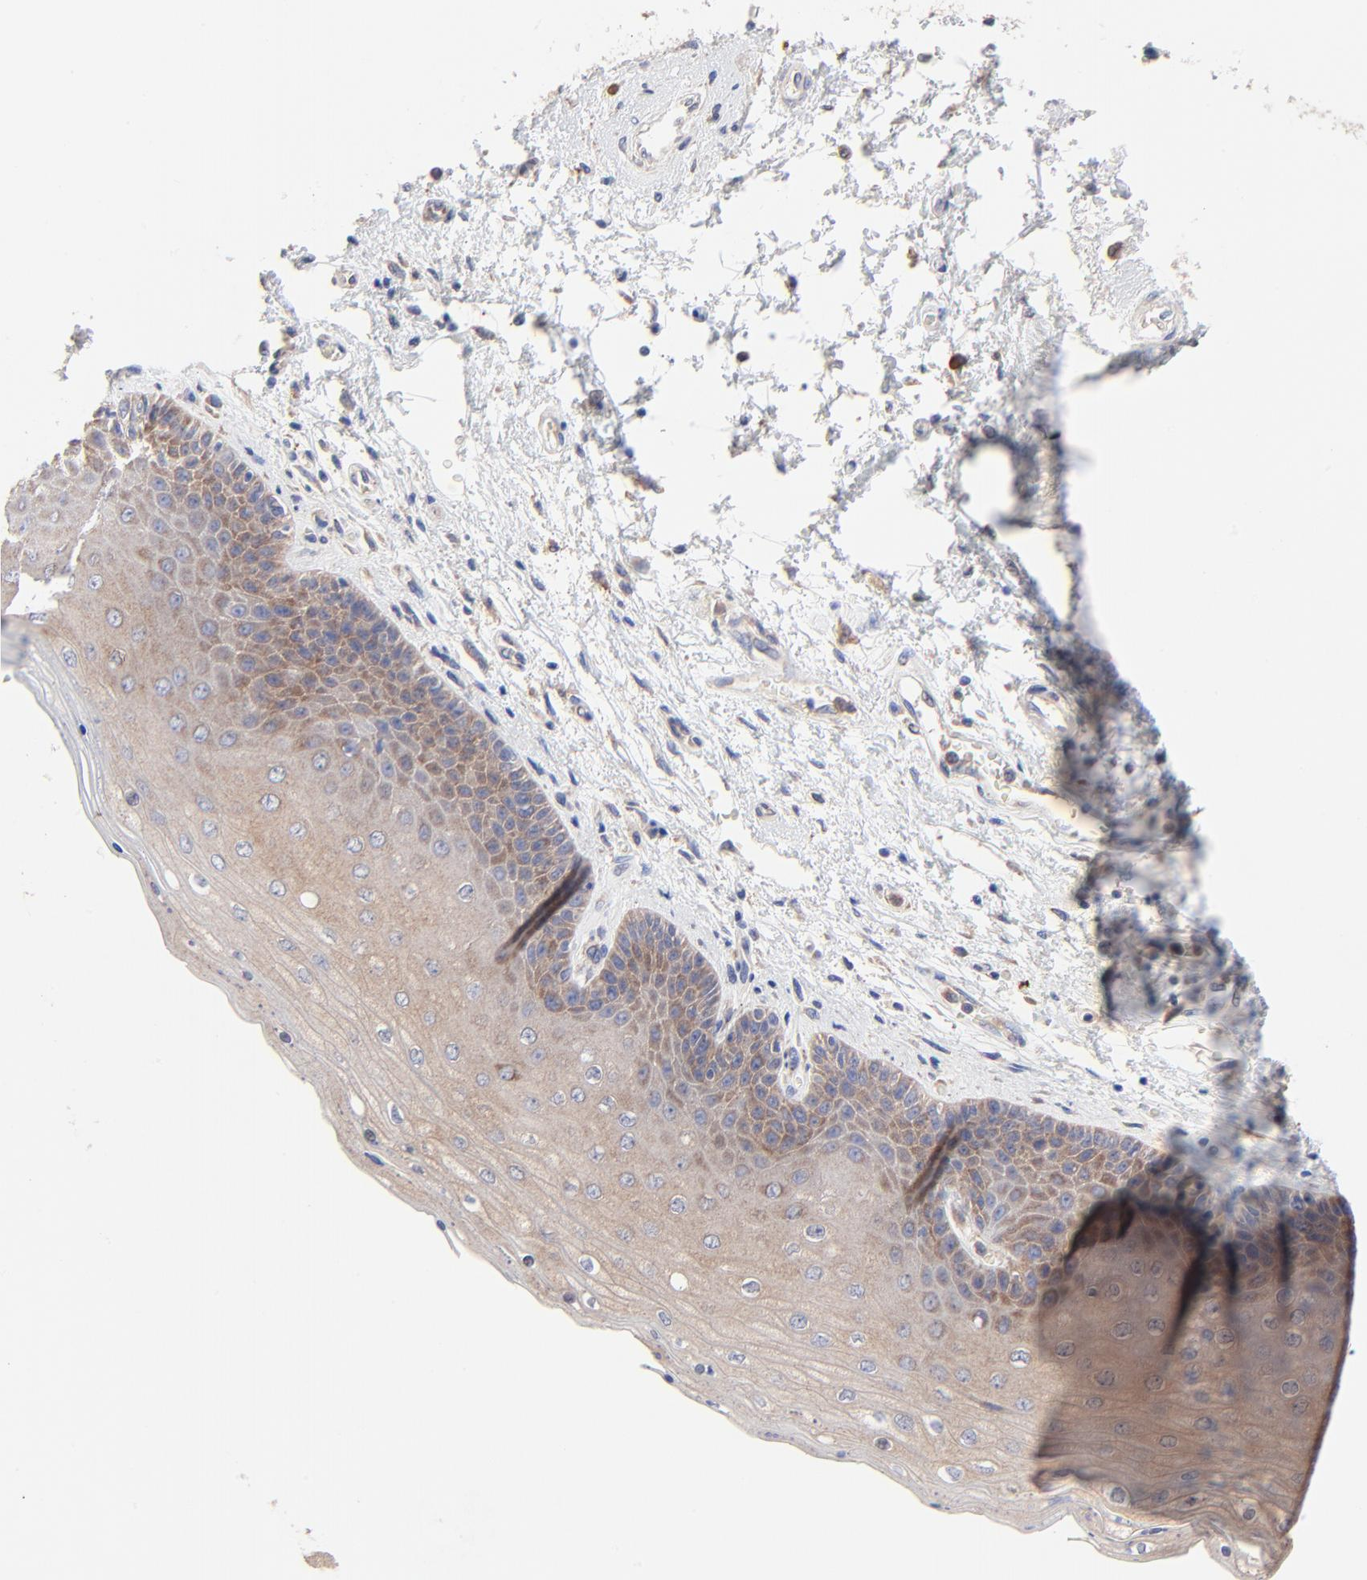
{"staining": {"intensity": "weak", "quantity": ">75%", "location": "cytoplasmic/membranous"}, "tissue": "skin", "cell_type": "Epidermal cells", "image_type": "normal", "snomed": [{"axis": "morphology", "description": "Normal tissue, NOS"}, {"axis": "topography", "description": "Anal"}], "caption": "Protein expression by IHC shows weak cytoplasmic/membranous expression in approximately >75% of epidermal cells in benign skin.", "gene": "PPFIBP2", "patient": {"sex": "female", "age": 46}}